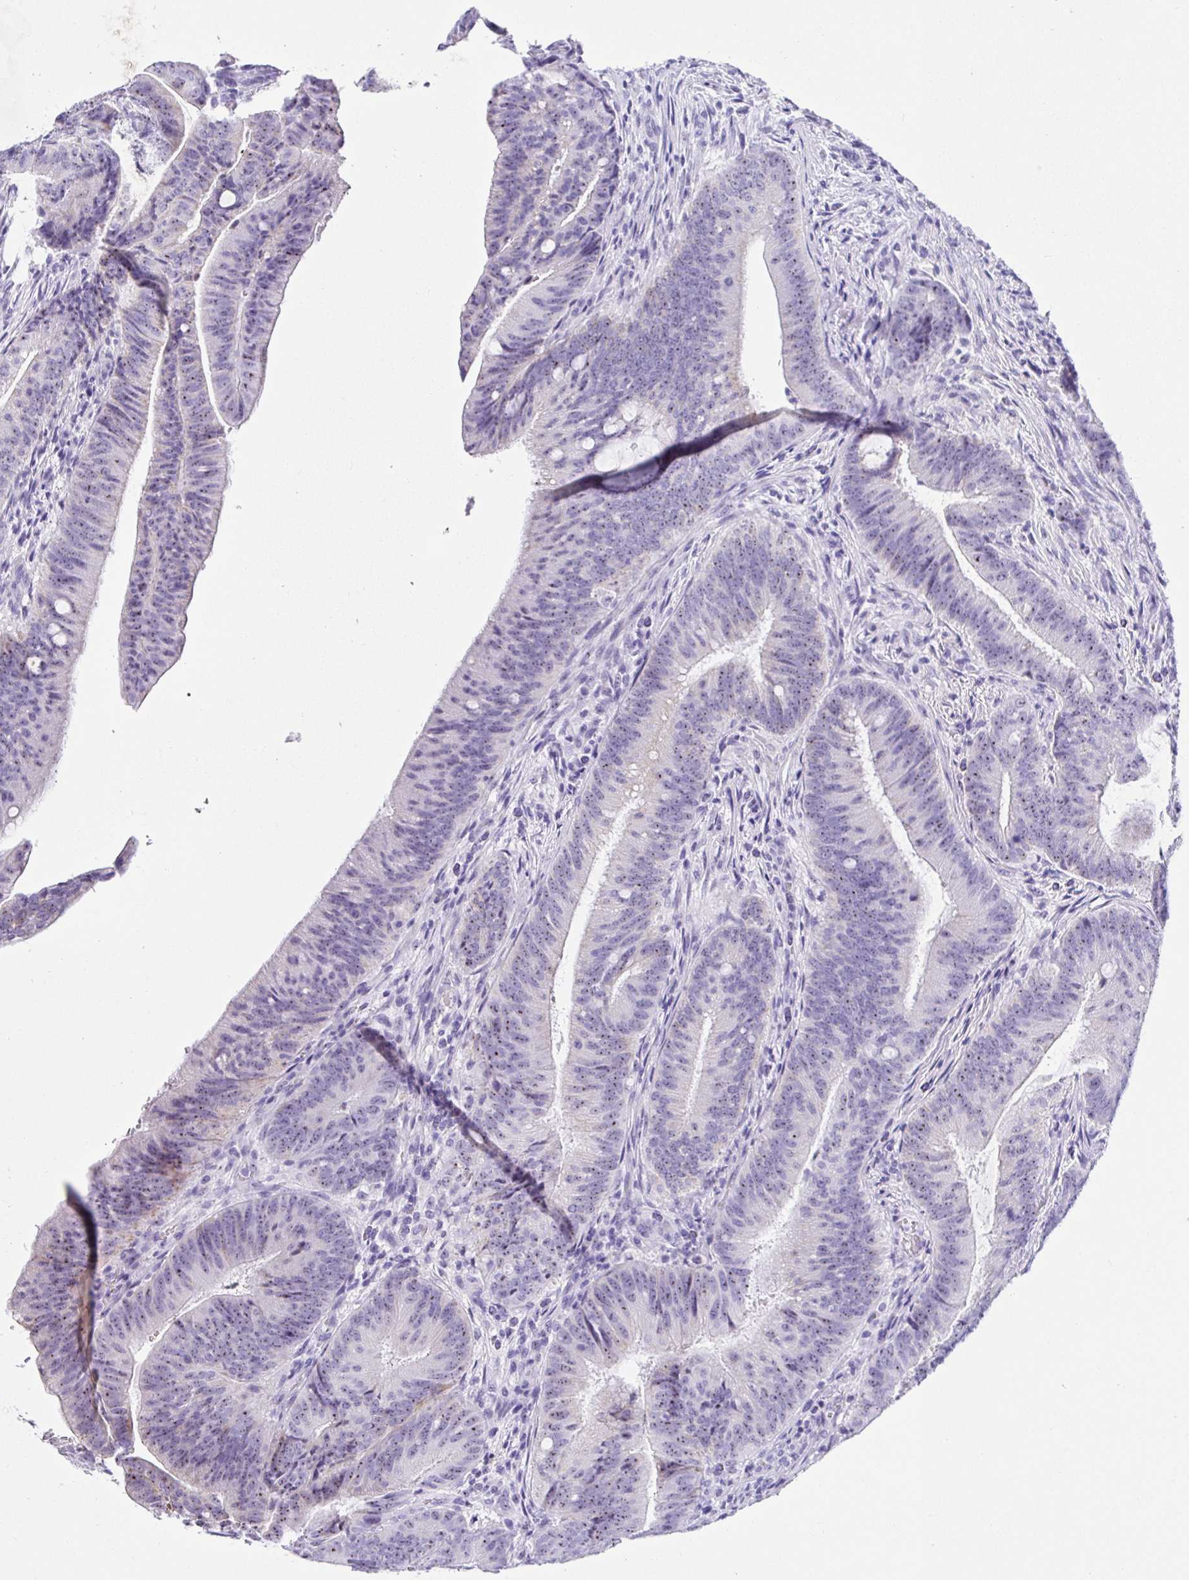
{"staining": {"intensity": "weak", "quantity": "25%-75%", "location": "nuclear"}, "tissue": "colorectal cancer", "cell_type": "Tumor cells", "image_type": "cancer", "snomed": [{"axis": "morphology", "description": "Adenocarcinoma, NOS"}, {"axis": "topography", "description": "Colon"}], "caption": "Adenocarcinoma (colorectal) tissue displays weak nuclear positivity in approximately 25%-75% of tumor cells, visualized by immunohistochemistry.", "gene": "PRAMEF19", "patient": {"sex": "female", "age": 43}}